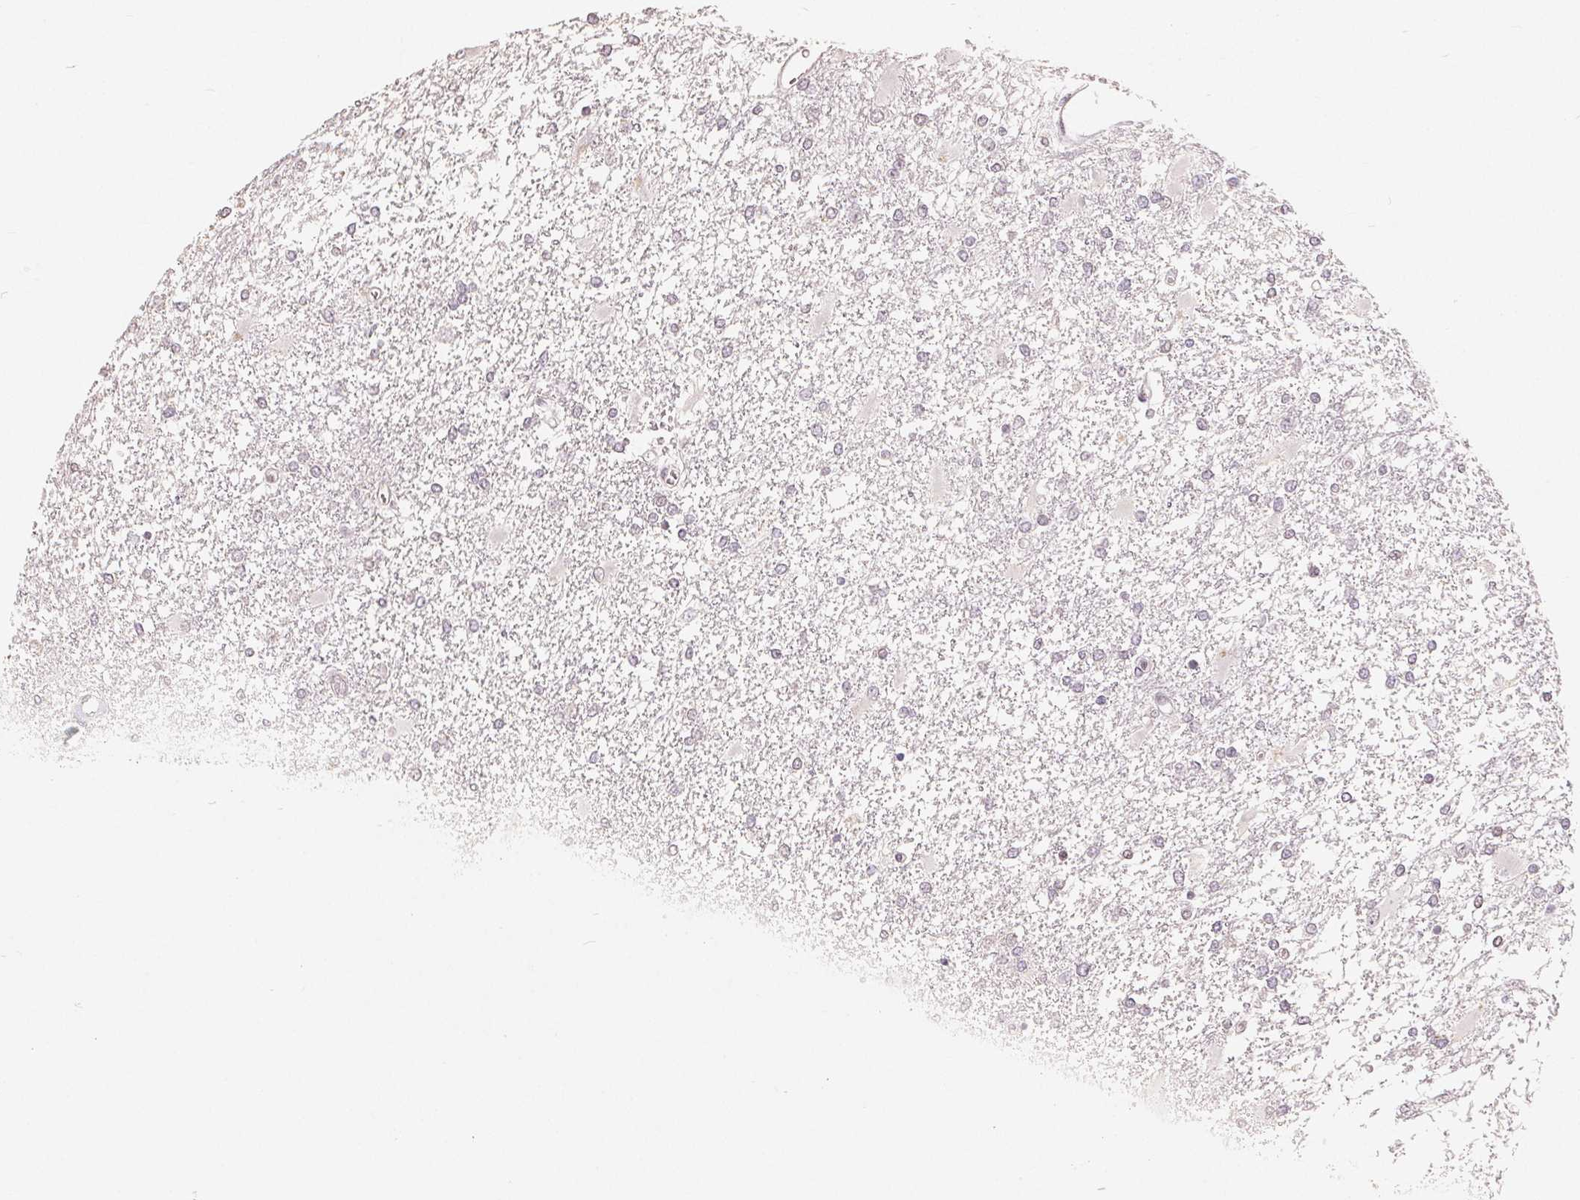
{"staining": {"intensity": "negative", "quantity": "none", "location": "none"}, "tissue": "glioma", "cell_type": "Tumor cells", "image_type": "cancer", "snomed": [{"axis": "morphology", "description": "Glioma, malignant, High grade"}, {"axis": "topography", "description": "Cerebral cortex"}], "caption": "This is an IHC histopathology image of human glioma. There is no positivity in tumor cells.", "gene": "CCDC138", "patient": {"sex": "male", "age": 79}}